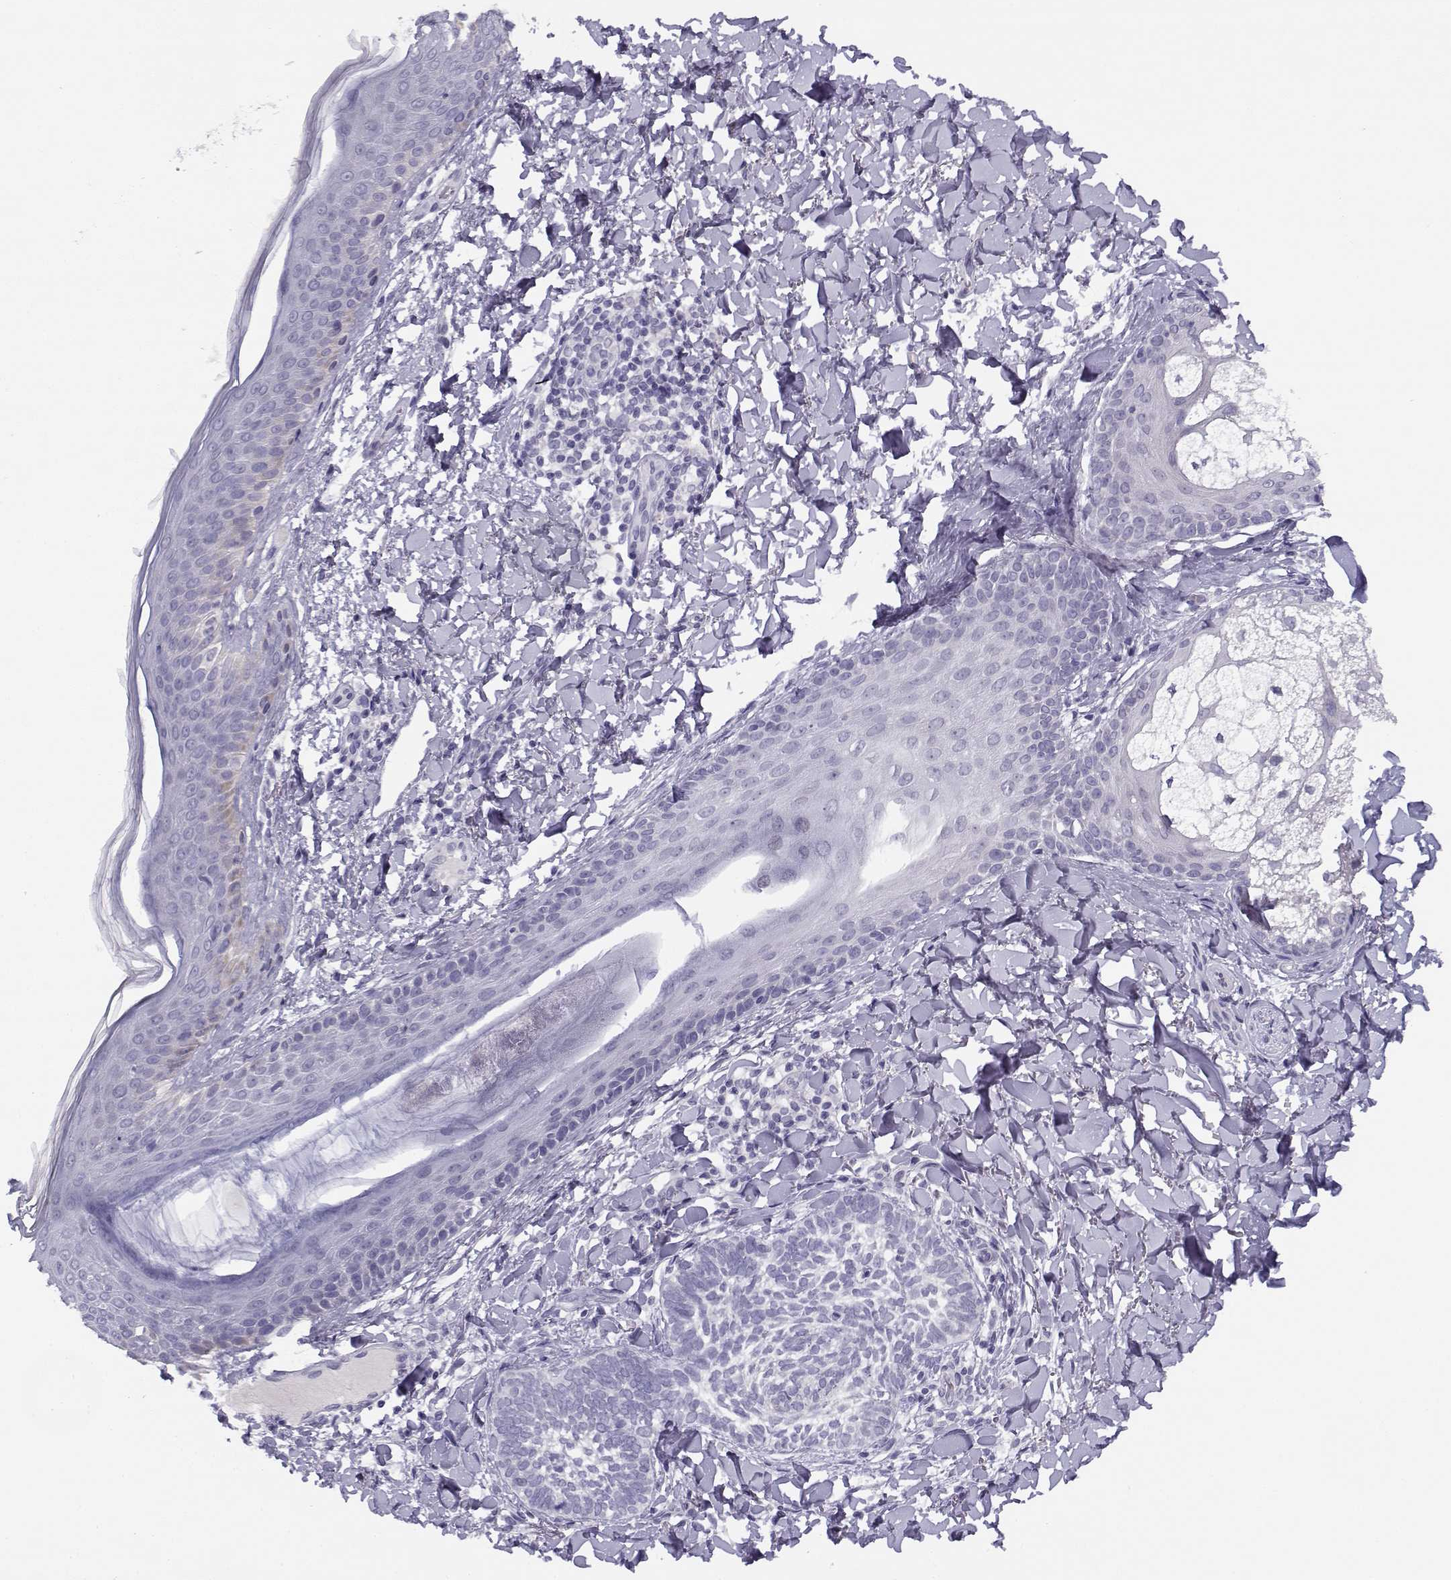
{"staining": {"intensity": "negative", "quantity": "none", "location": "none"}, "tissue": "skin cancer", "cell_type": "Tumor cells", "image_type": "cancer", "snomed": [{"axis": "morphology", "description": "Normal tissue, NOS"}, {"axis": "morphology", "description": "Basal cell carcinoma"}, {"axis": "topography", "description": "Skin"}], "caption": "Tumor cells show no significant expression in skin cancer (basal cell carcinoma). (Immunohistochemistry, brightfield microscopy, high magnification).", "gene": "CFAP77", "patient": {"sex": "male", "age": 46}}